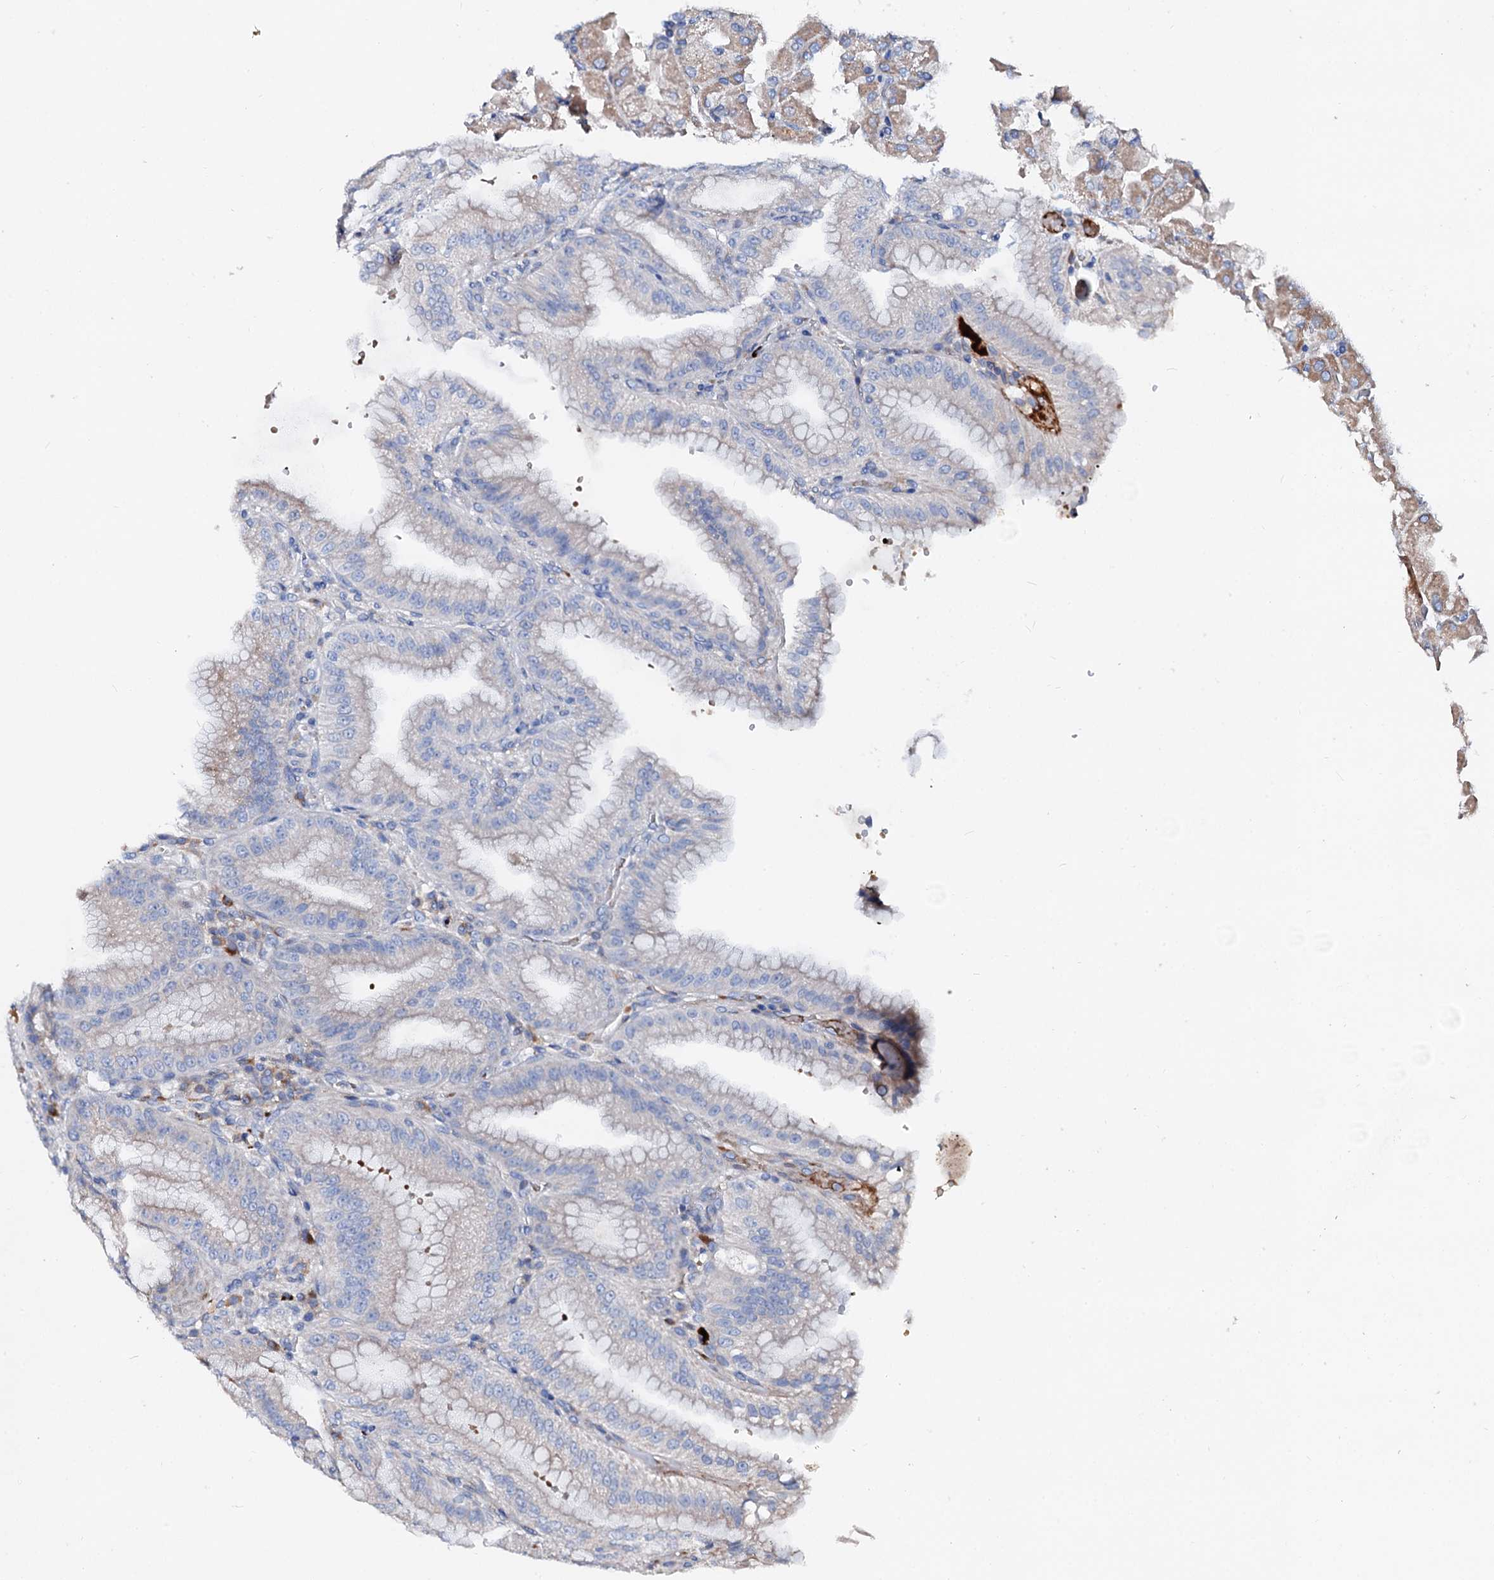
{"staining": {"intensity": "weak", "quantity": "25%-75%", "location": "cytoplasmic/membranous"}, "tissue": "stomach", "cell_type": "Glandular cells", "image_type": "normal", "snomed": [{"axis": "morphology", "description": "Normal tissue, NOS"}, {"axis": "topography", "description": "Stomach, upper"}, {"axis": "topography", "description": "Stomach, lower"}], "caption": "Immunohistochemical staining of benign human stomach displays weak cytoplasmic/membranous protein expression in about 25%-75% of glandular cells.", "gene": "SLC10A7", "patient": {"sex": "male", "age": 71}}